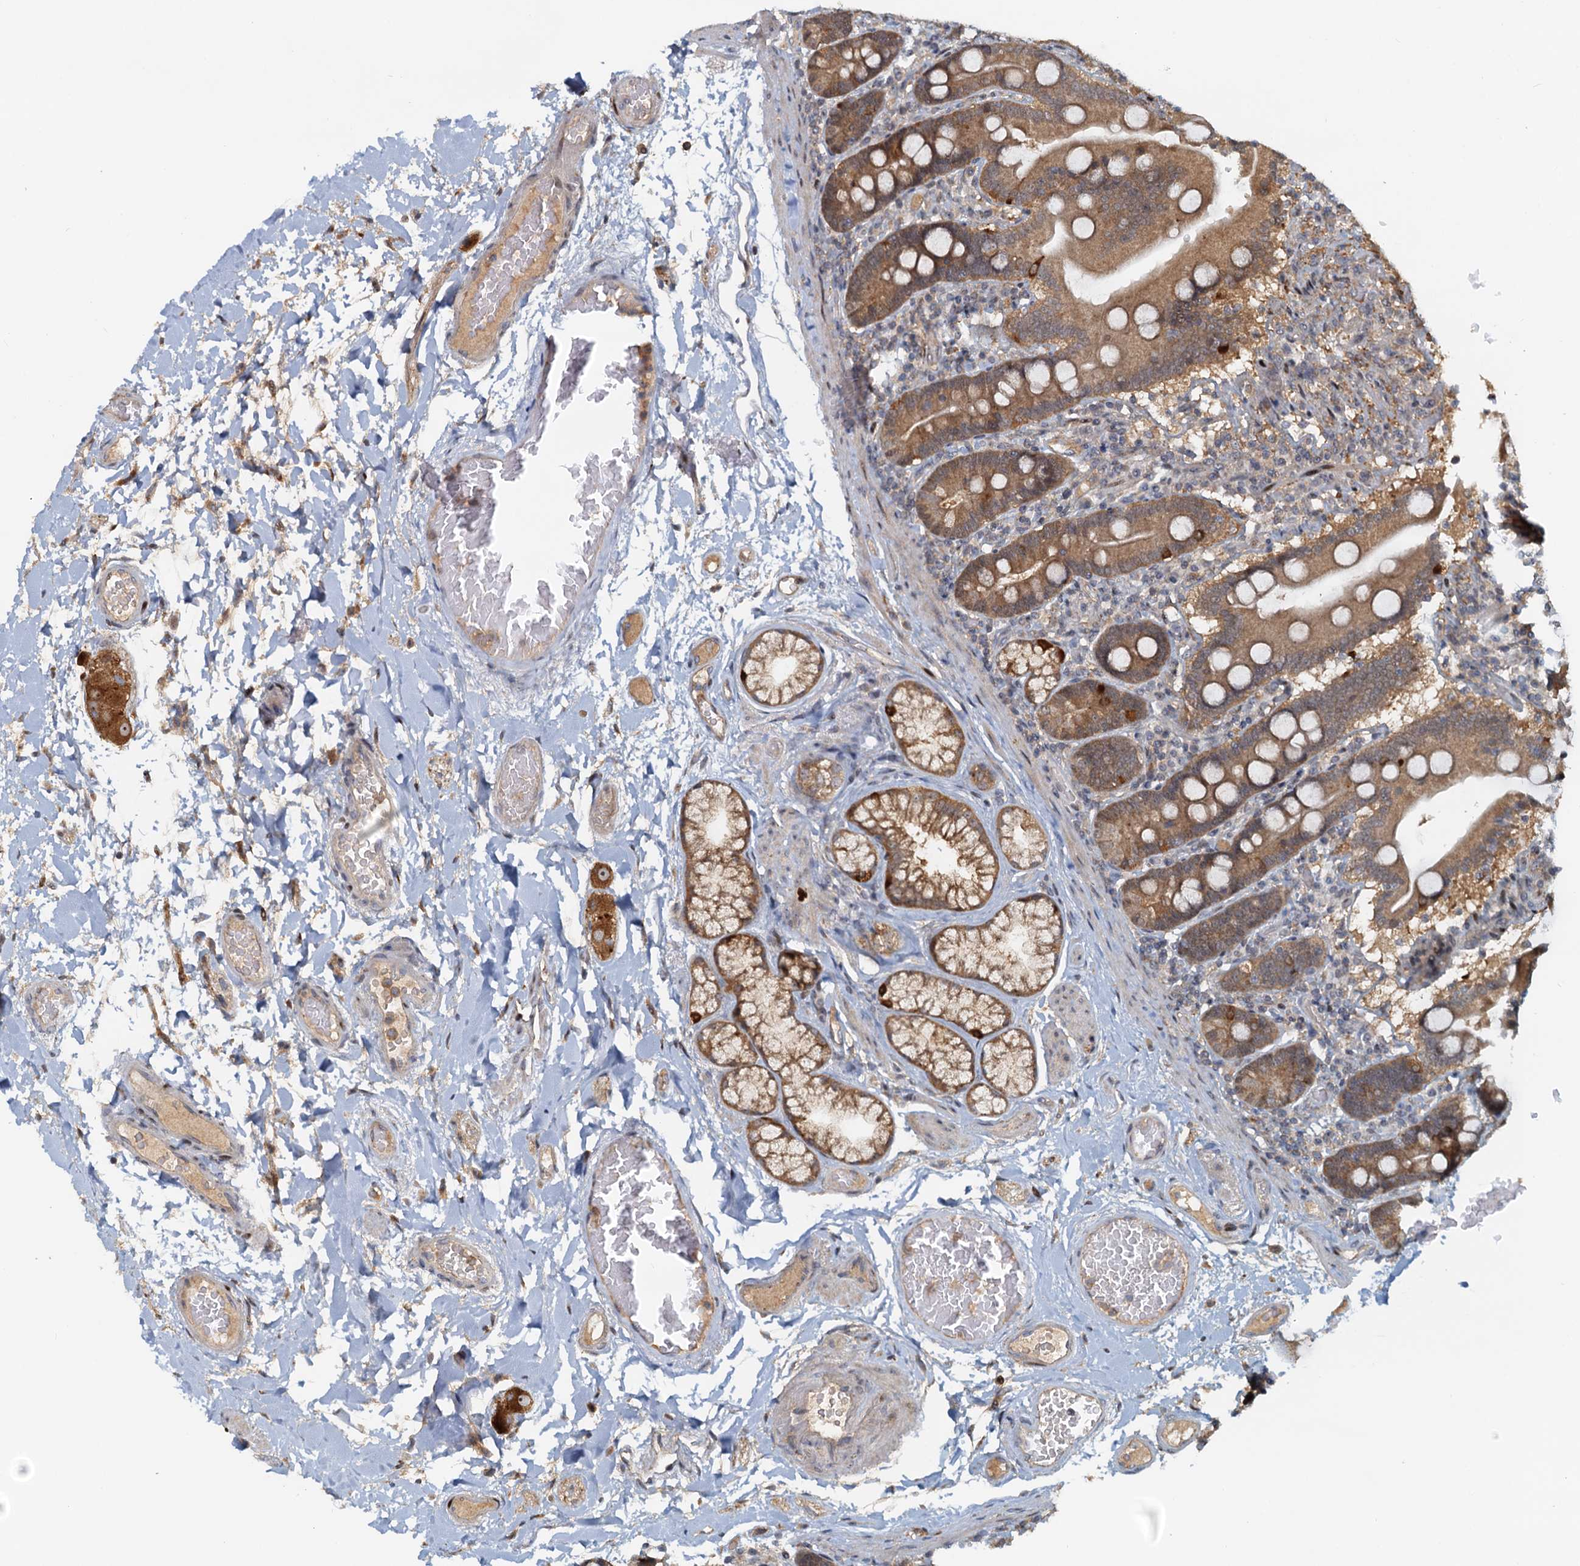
{"staining": {"intensity": "moderate", "quantity": ">75%", "location": "cytoplasmic/membranous"}, "tissue": "duodenum", "cell_type": "Glandular cells", "image_type": "normal", "snomed": [{"axis": "morphology", "description": "Normal tissue, NOS"}, {"axis": "topography", "description": "Duodenum"}], "caption": "About >75% of glandular cells in normal human duodenum display moderate cytoplasmic/membranous protein staining as visualized by brown immunohistochemical staining.", "gene": "TOLLIP", "patient": {"sex": "male", "age": 55}}